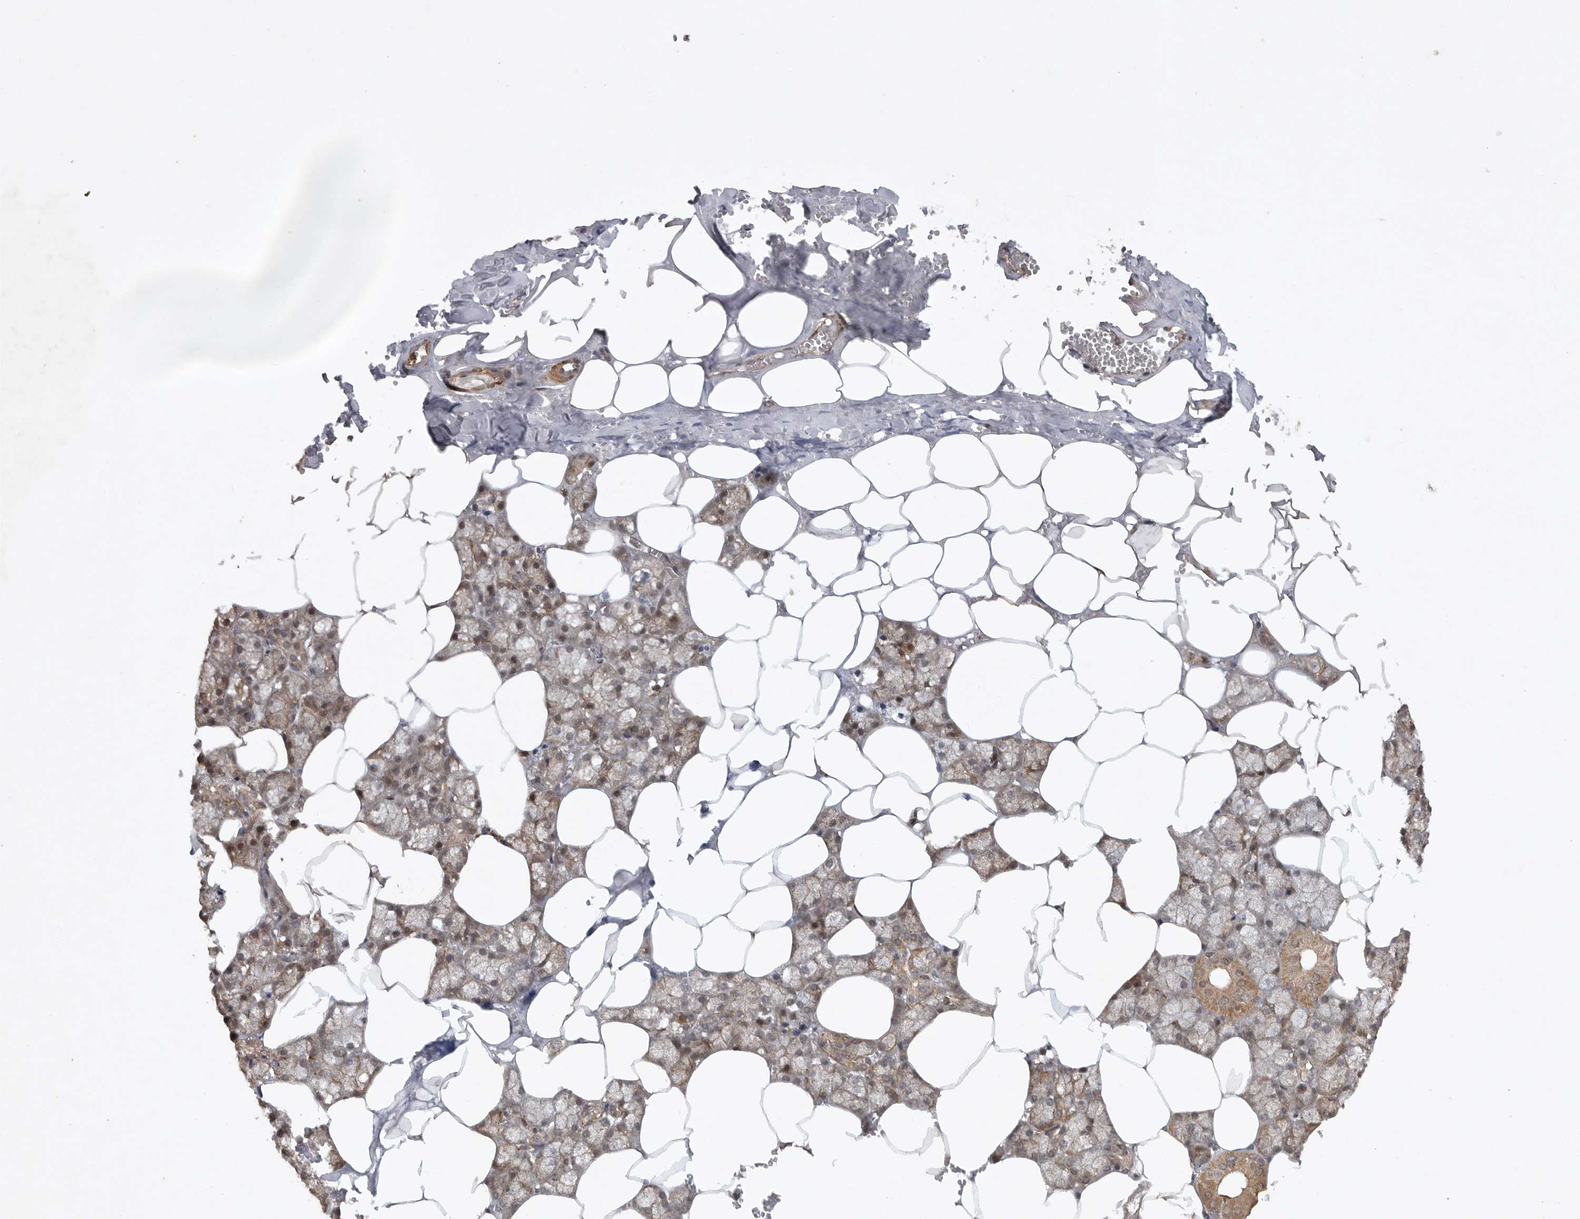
{"staining": {"intensity": "moderate", "quantity": "25%-75%", "location": "cytoplasmic/membranous"}, "tissue": "salivary gland", "cell_type": "Glandular cells", "image_type": "normal", "snomed": [{"axis": "morphology", "description": "Normal tissue, NOS"}, {"axis": "topography", "description": "Salivary gland"}], "caption": "Salivary gland stained with DAB (3,3'-diaminobenzidine) IHC demonstrates medium levels of moderate cytoplasmic/membranous positivity in about 25%-75% of glandular cells.", "gene": "EDEM3", "patient": {"sex": "male", "age": 62}}